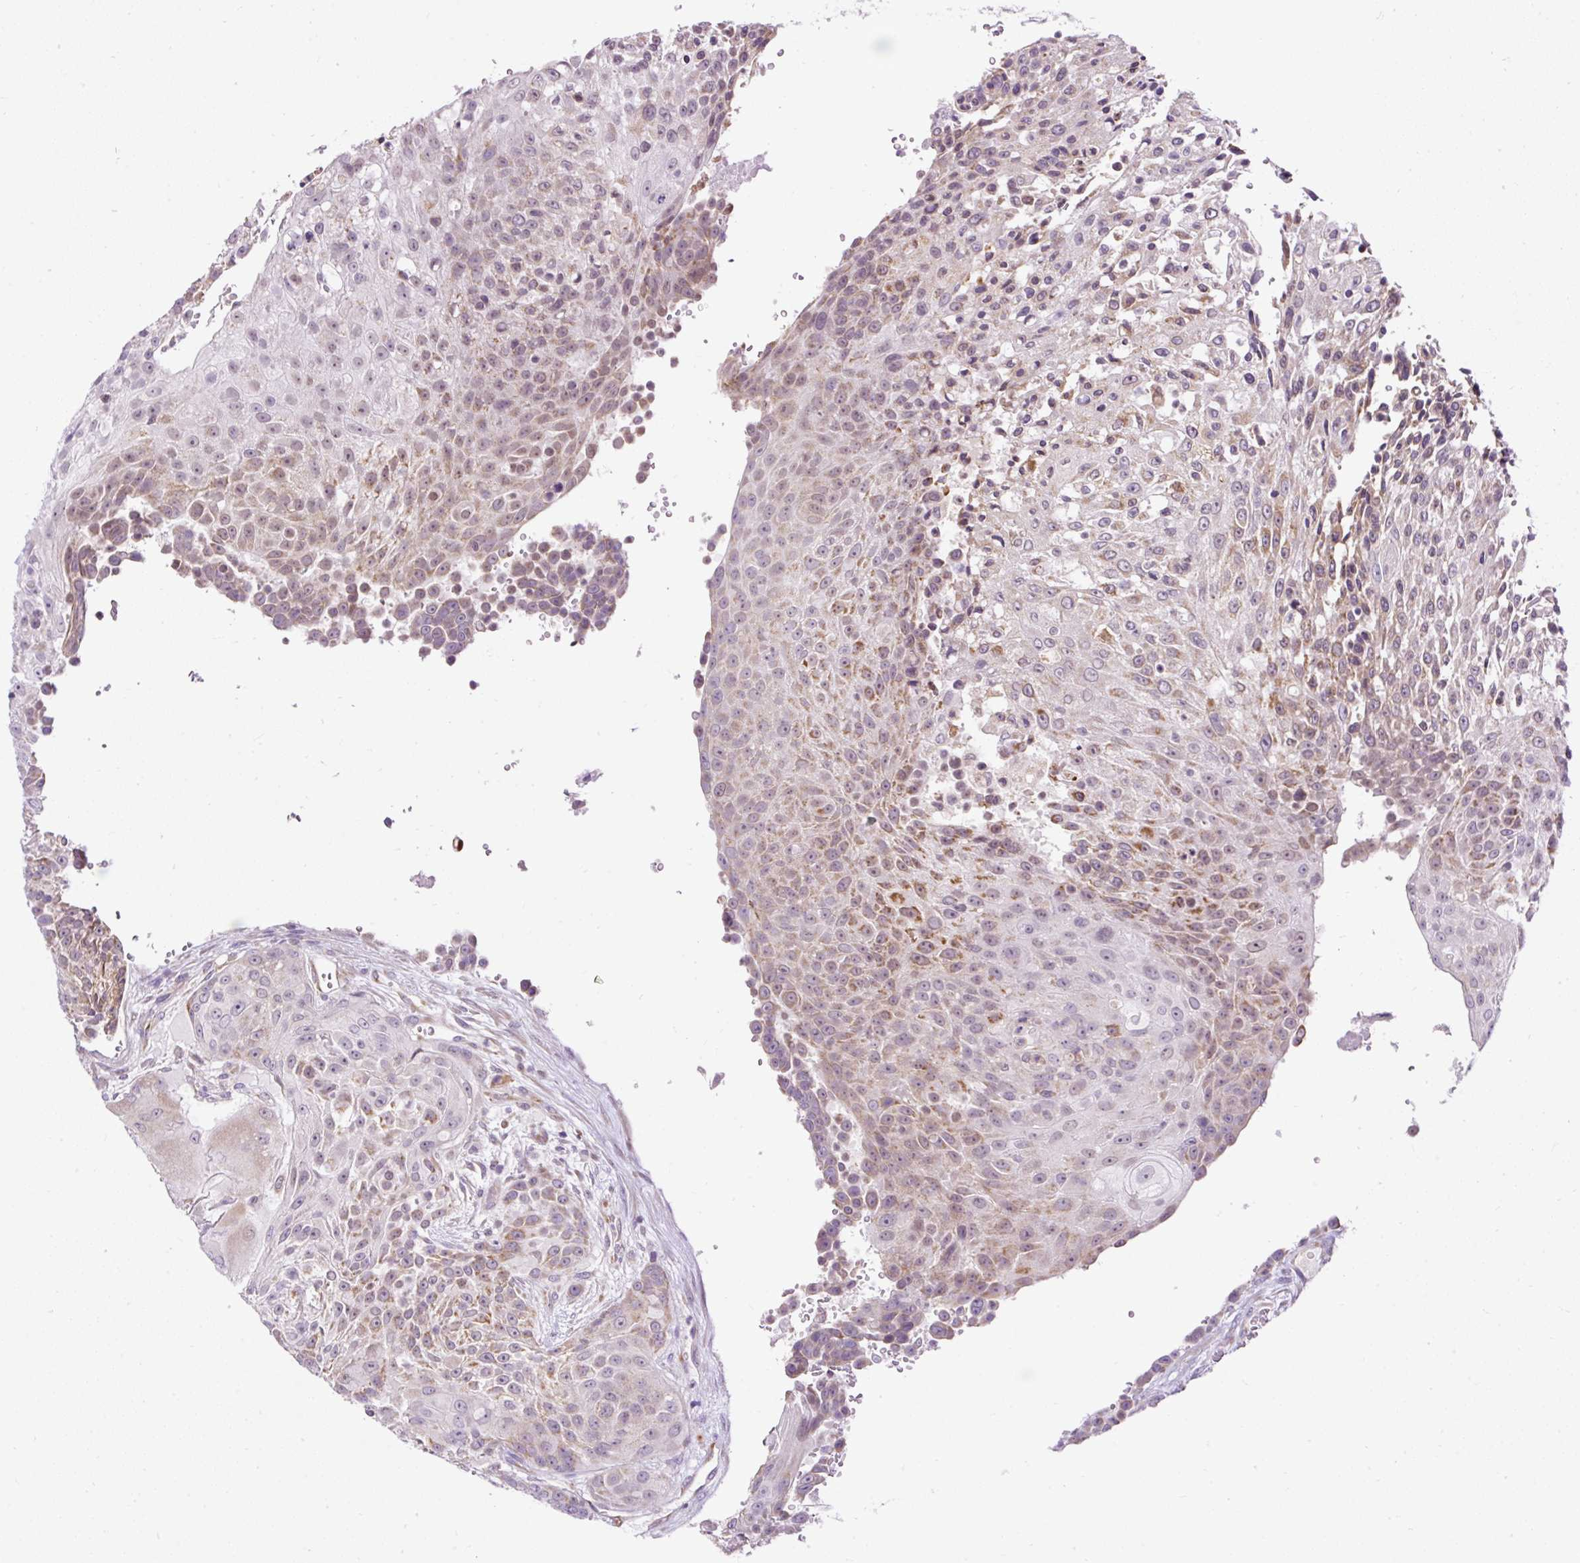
{"staining": {"intensity": "moderate", "quantity": "25%-75%", "location": "cytoplasmic/membranous"}, "tissue": "urothelial cancer", "cell_type": "Tumor cells", "image_type": "cancer", "snomed": [{"axis": "morphology", "description": "Urothelial carcinoma, High grade"}, {"axis": "topography", "description": "Urinary bladder"}], "caption": "Immunohistochemical staining of urothelial cancer shows moderate cytoplasmic/membranous protein expression in about 25%-75% of tumor cells. (brown staining indicates protein expression, while blue staining denotes nuclei).", "gene": "FMC1", "patient": {"sex": "female", "age": 63}}